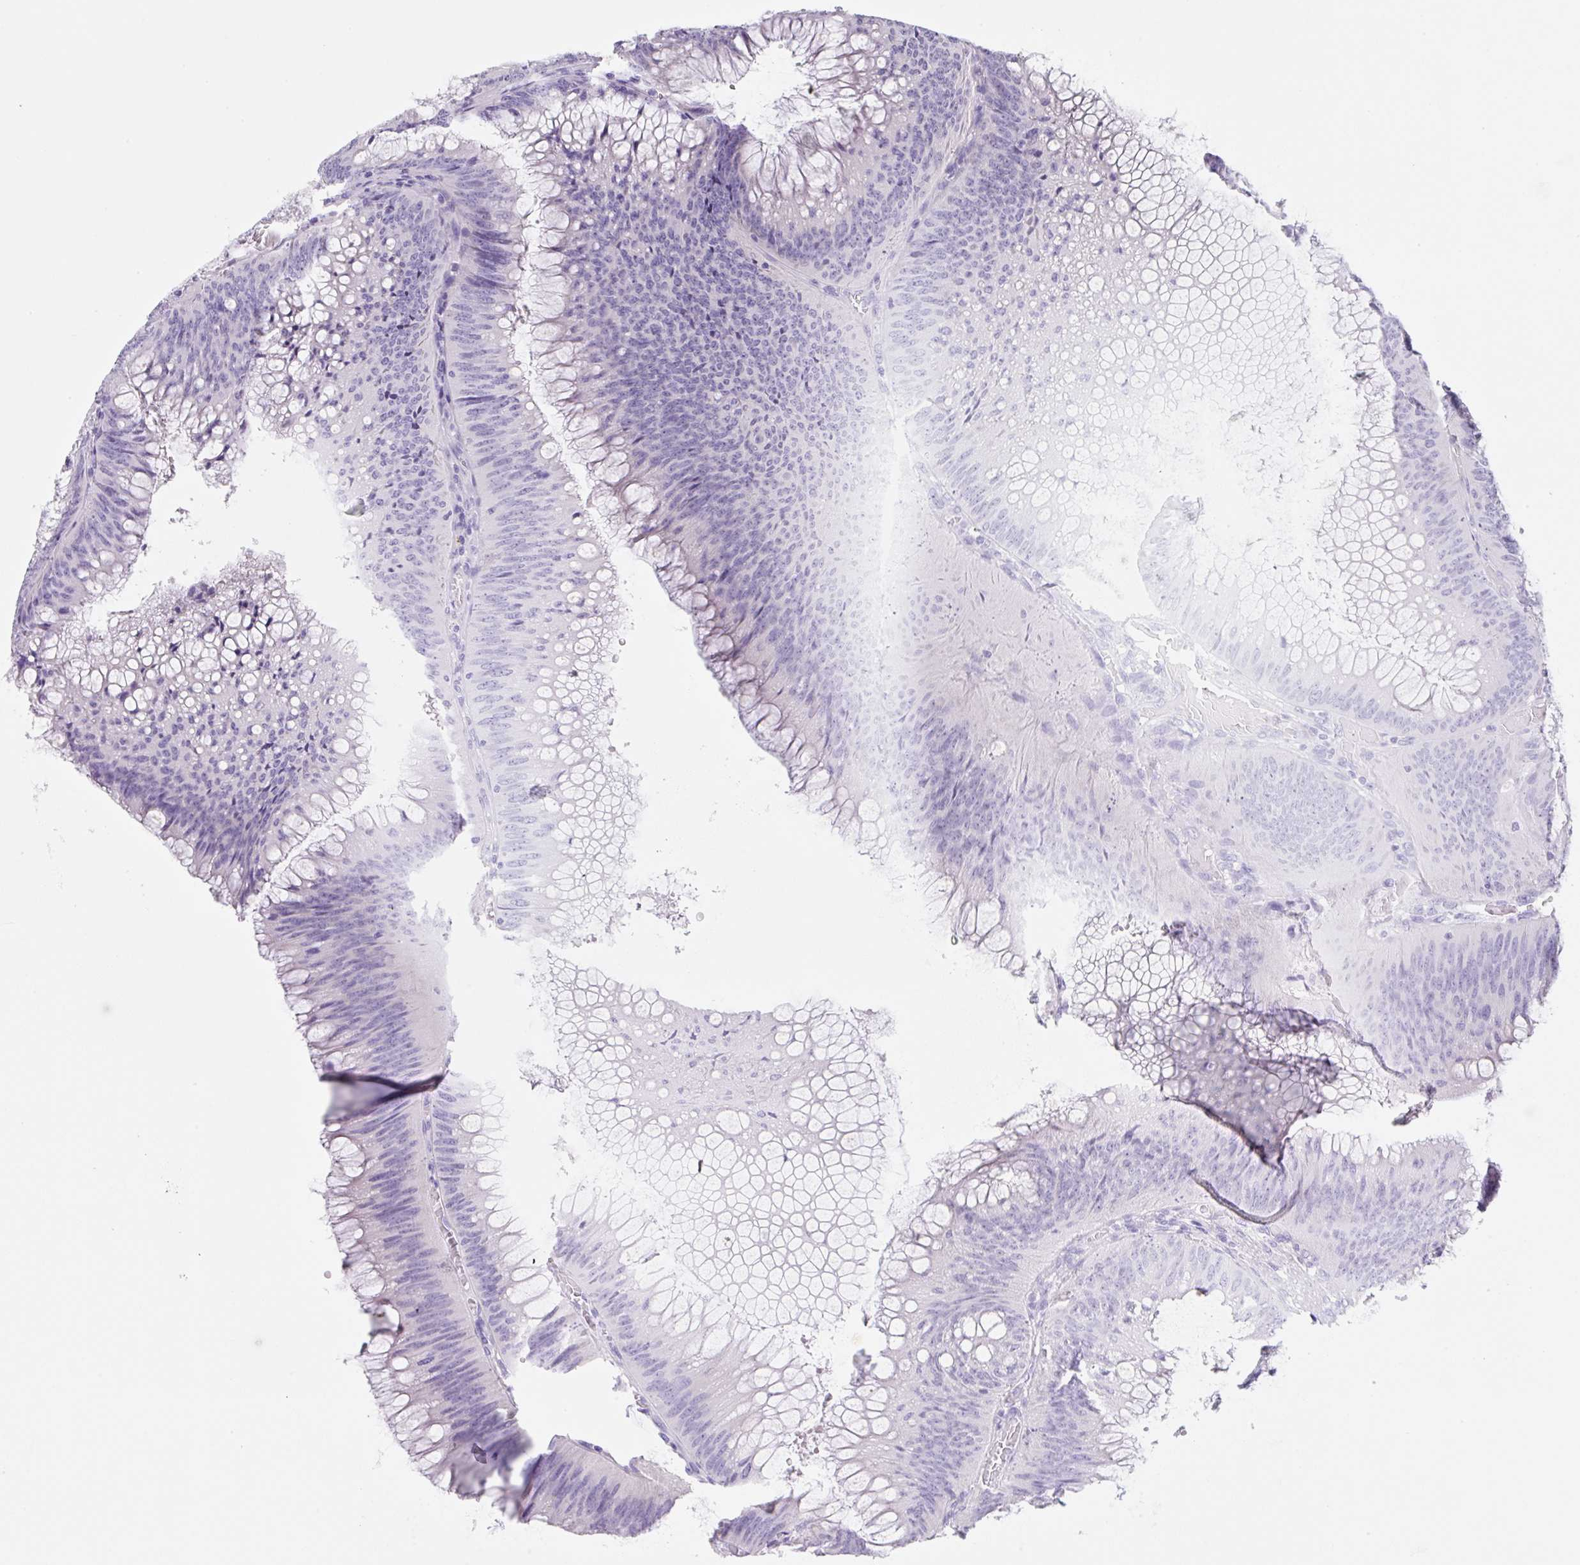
{"staining": {"intensity": "negative", "quantity": "none", "location": "none"}, "tissue": "colorectal cancer", "cell_type": "Tumor cells", "image_type": "cancer", "snomed": [{"axis": "morphology", "description": "Adenocarcinoma, NOS"}, {"axis": "topography", "description": "Rectum"}], "caption": "Photomicrograph shows no protein positivity in tumor cells of colorectal cancer (adenocarcinoma) tissue.", "gene": "KLK8", "patient": {"sex": "female", "age": 72}}